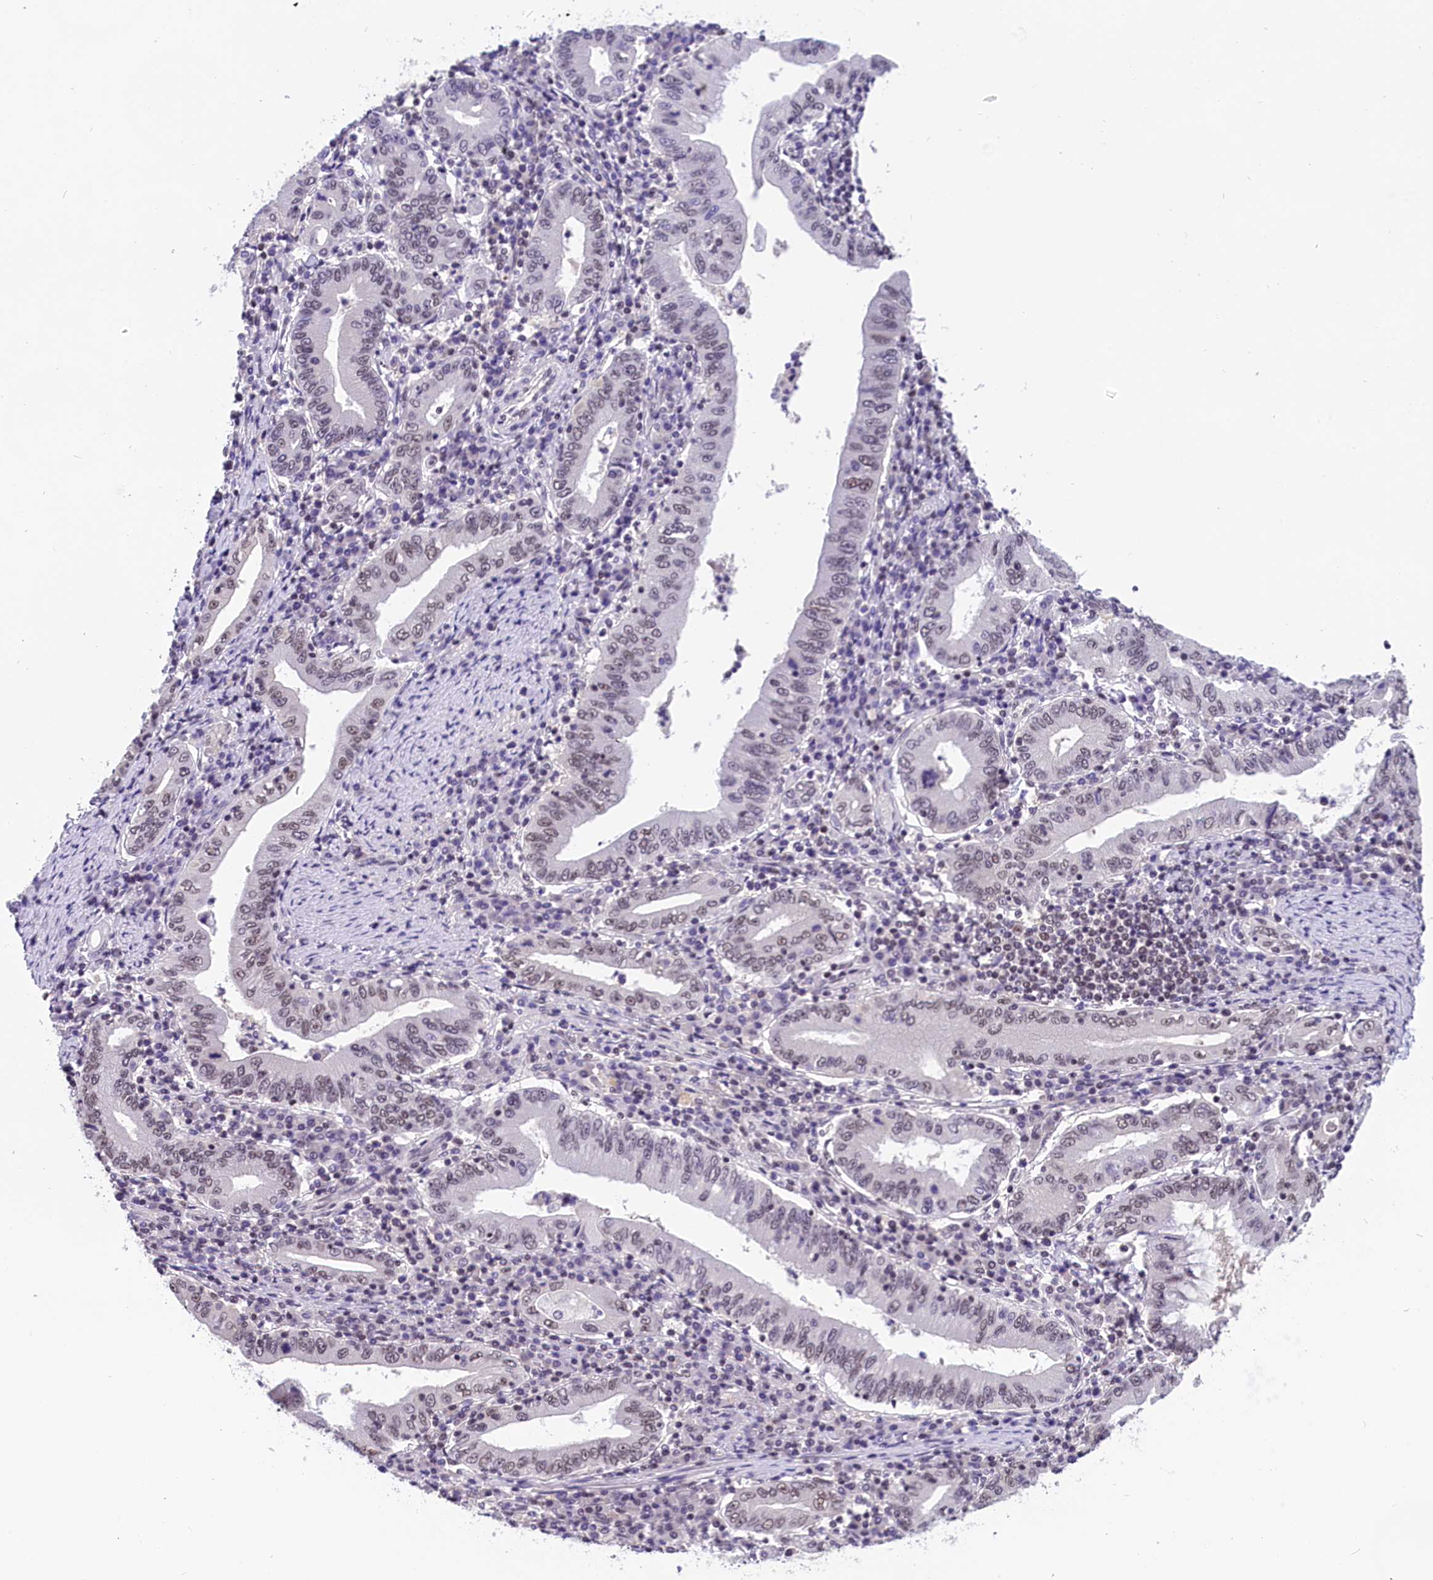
{"staining": {"intensity": "moderate", "quantity": "25%-75%", "location": "nuclear"}, "tissue": "stomach cancer", "cell_type": "Tumor cells", "image_type": "cancer", "snomed": [{"axis": "morphology", "description": "Normal tissue, NOS"}, {"axis": "morphology", "description": "Adenocarcinoma, NOS"}, {"axis": "topography", "description": "Esophagus"}, {"axis": "topography", "description": "Stomach, upper"}, {"axis": "topography", "description": "Peripheral nerve tissue"}], "caption": "Immunohistochemical staining of stomach cancer reveals moderate nuclear protein staining in about 25%-75% of tumor cells.", "gene": "ZC3H4", "patient": {"sex": "male", "age": 62}}